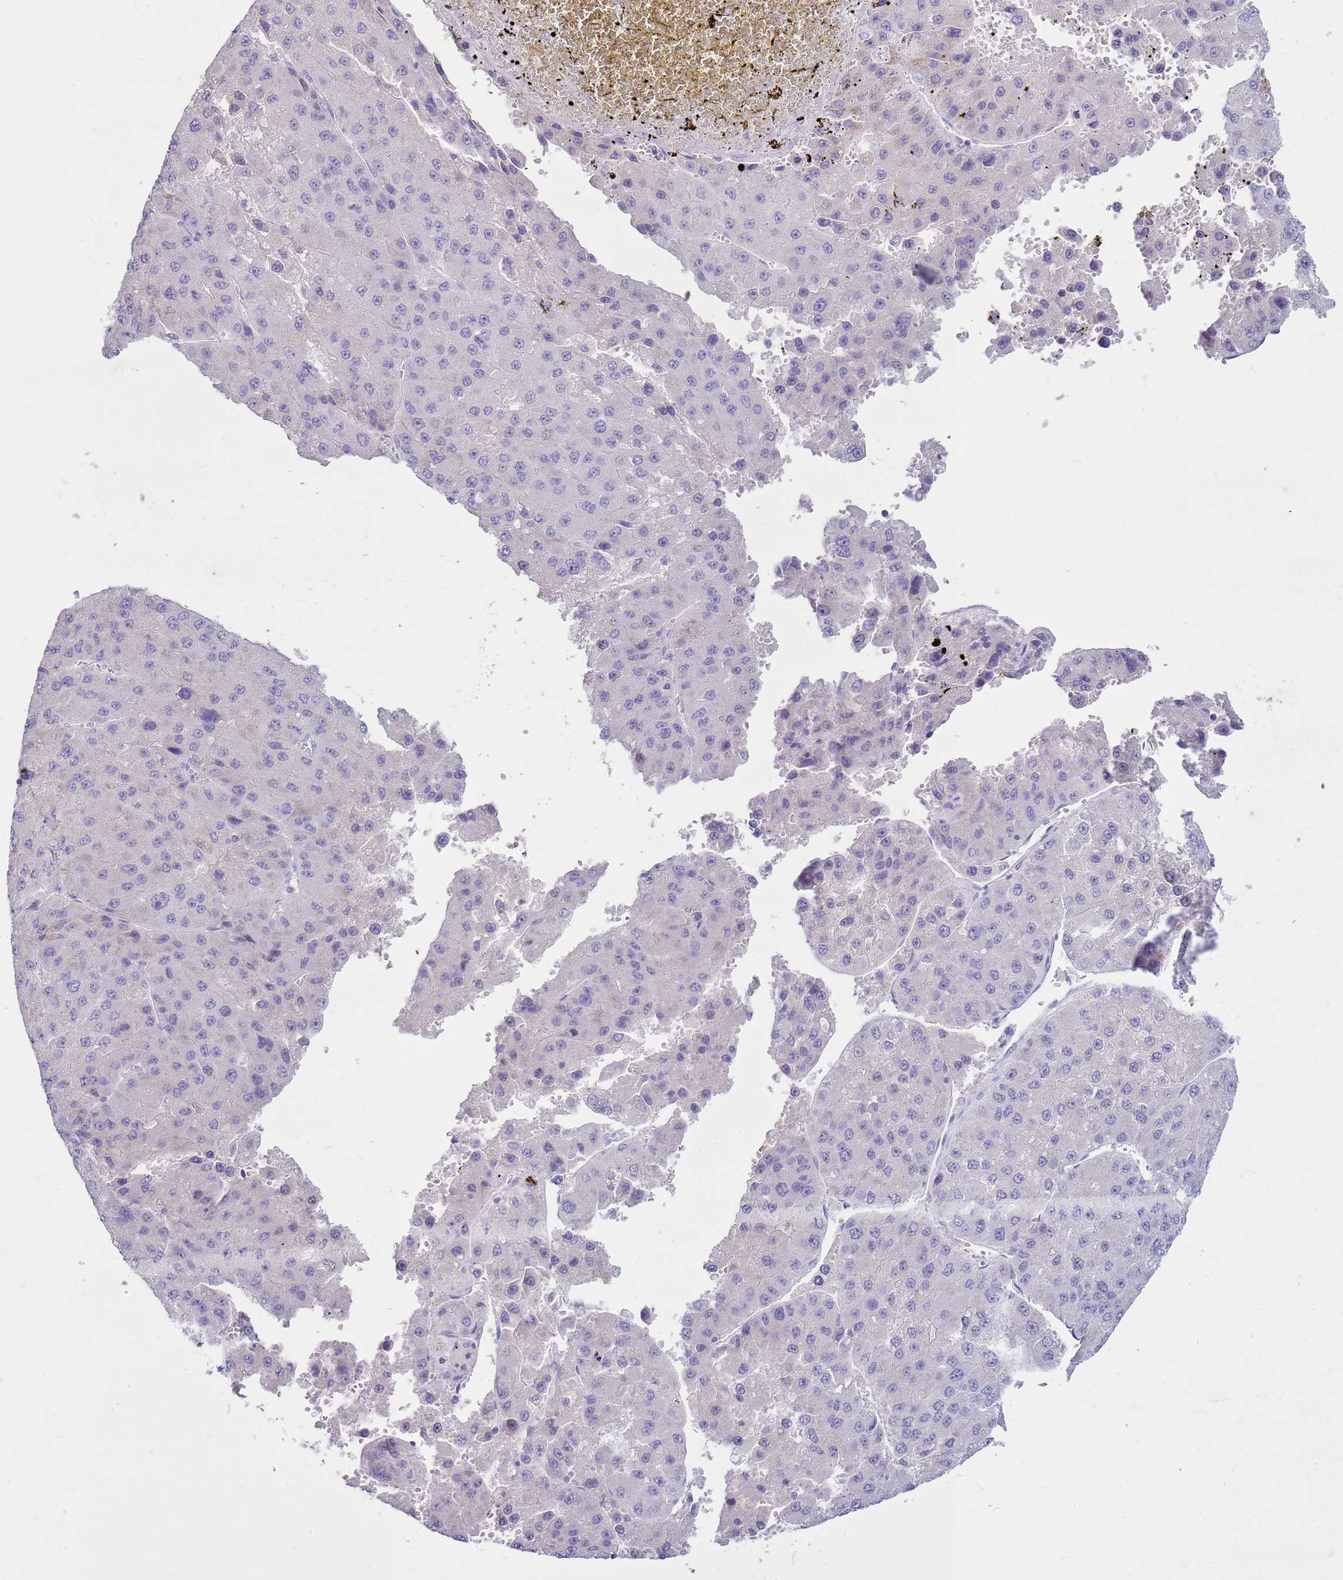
{"staining": {"intensity": "negative", "quantity": "none", "location": "none"}, "tissue": "liver cancer", "cell_type": "Tumor cells", "image_type": "cancer", "snomed": [{"axis": "morphology", "description": "Carcinoma, Hepatocellular, NOS"}, {"axis": "topography", "description": "Liver"}], "caption": "There is no significant staining in tumor cells of hepatocellular carcinoma (liver).", "gene": "FABP2", "patient": {"sex": "female", "age": 73}}